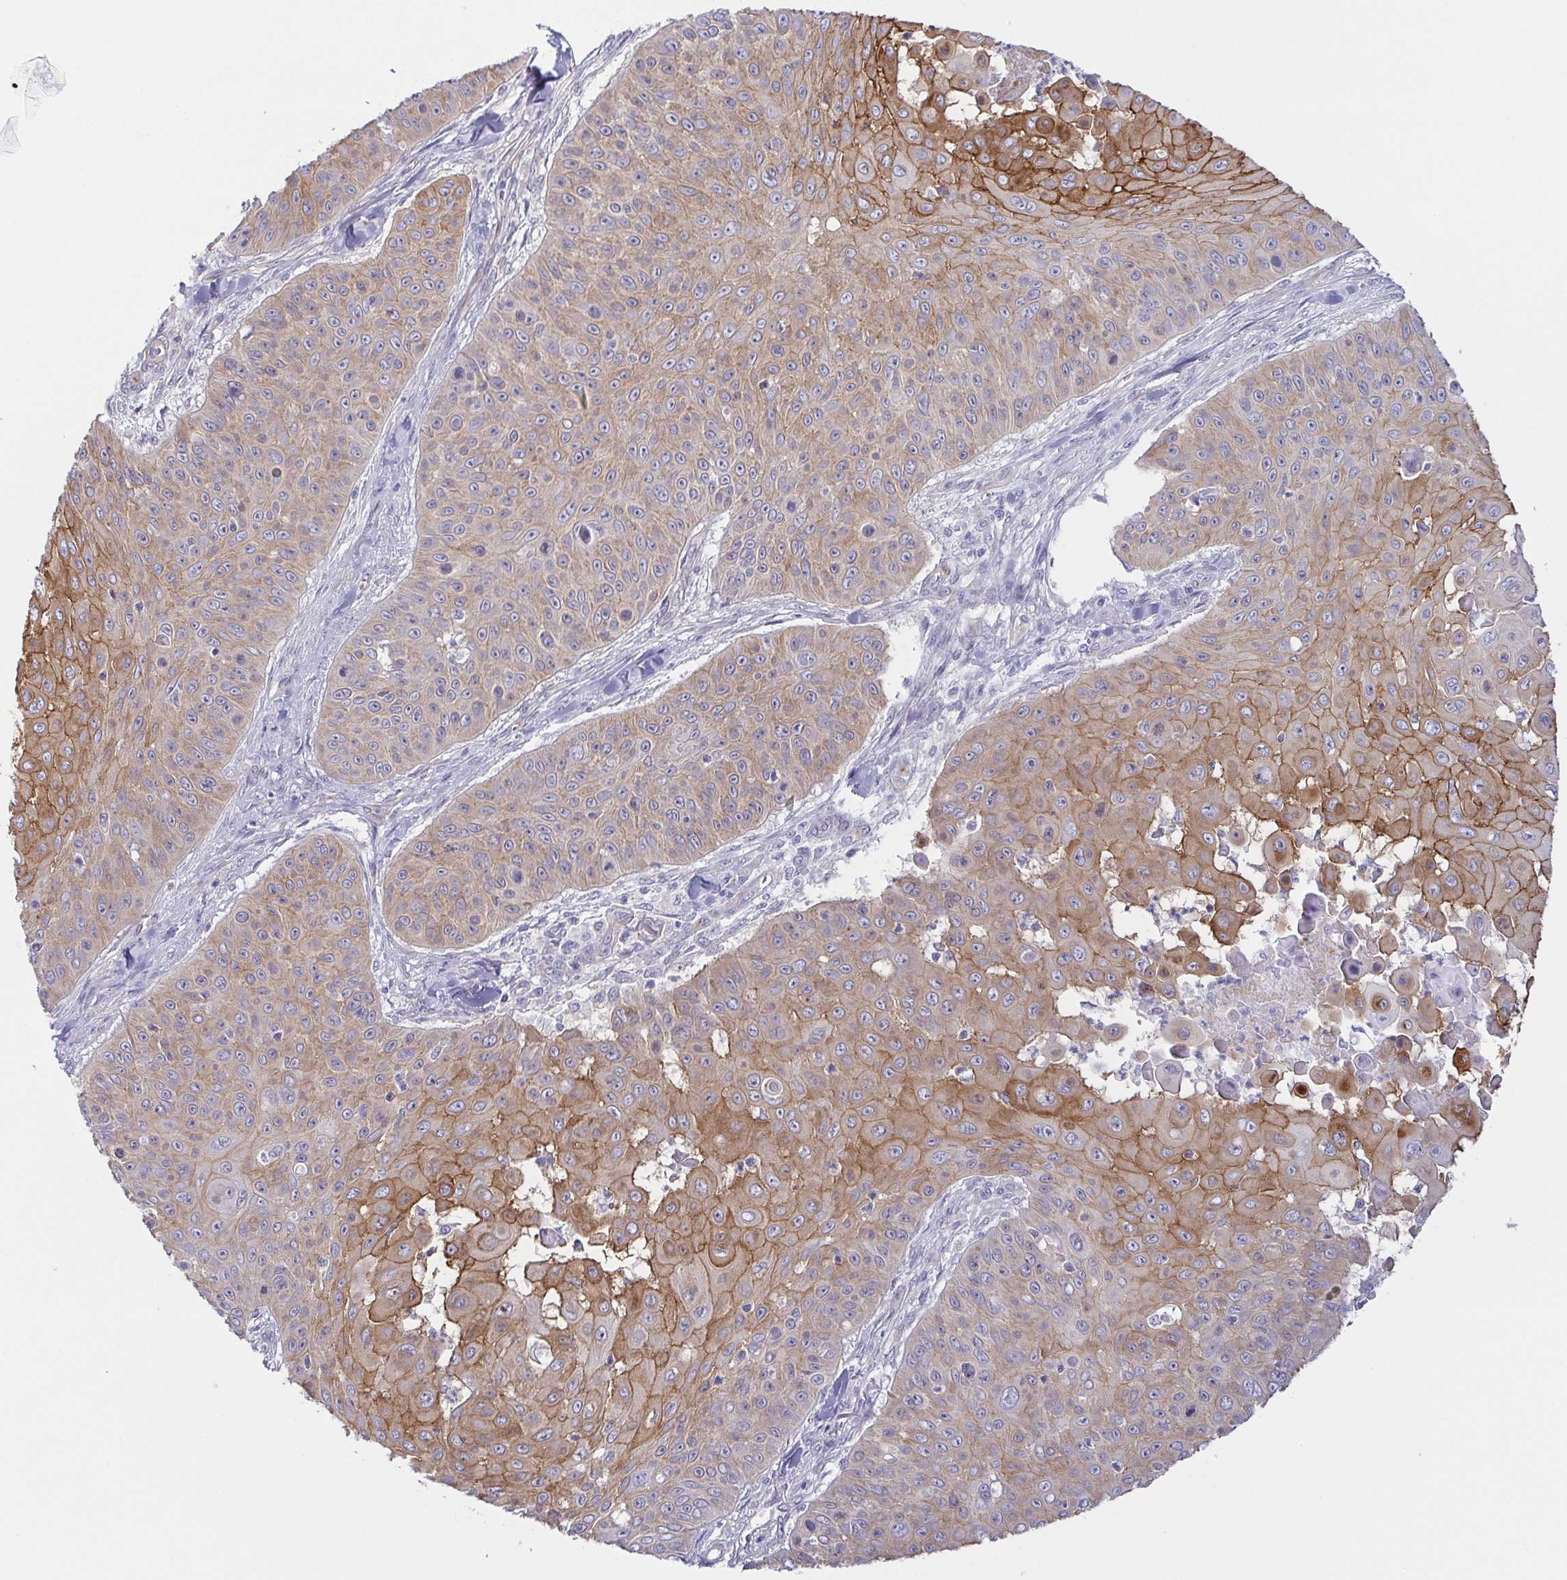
{"staining": {"intensity": "moderate", "quantity": "25%-75%", "location": "cytoplasmic/membranous"}, "tissue": "skin cancer", "cell_type": "Tumor cells", "image_type": "cancer", "snomed": [{"axis": "morphology", "description": "Squamous cell carcinoma, NOS"}, {"axis": "topography", "description": "Skin"}], "caption": "This histopathology image shows squamous cell carcinoma (skin) stained with immunohistochemistry (IHC) to label a protein in brown. The cytoplasmic/membranous of tumor cells show moderate positivity for the protein. Nuclei are counter-stained blue.", "gene": "COL17A1", "patient": {"sex": "male", "age": 82}}